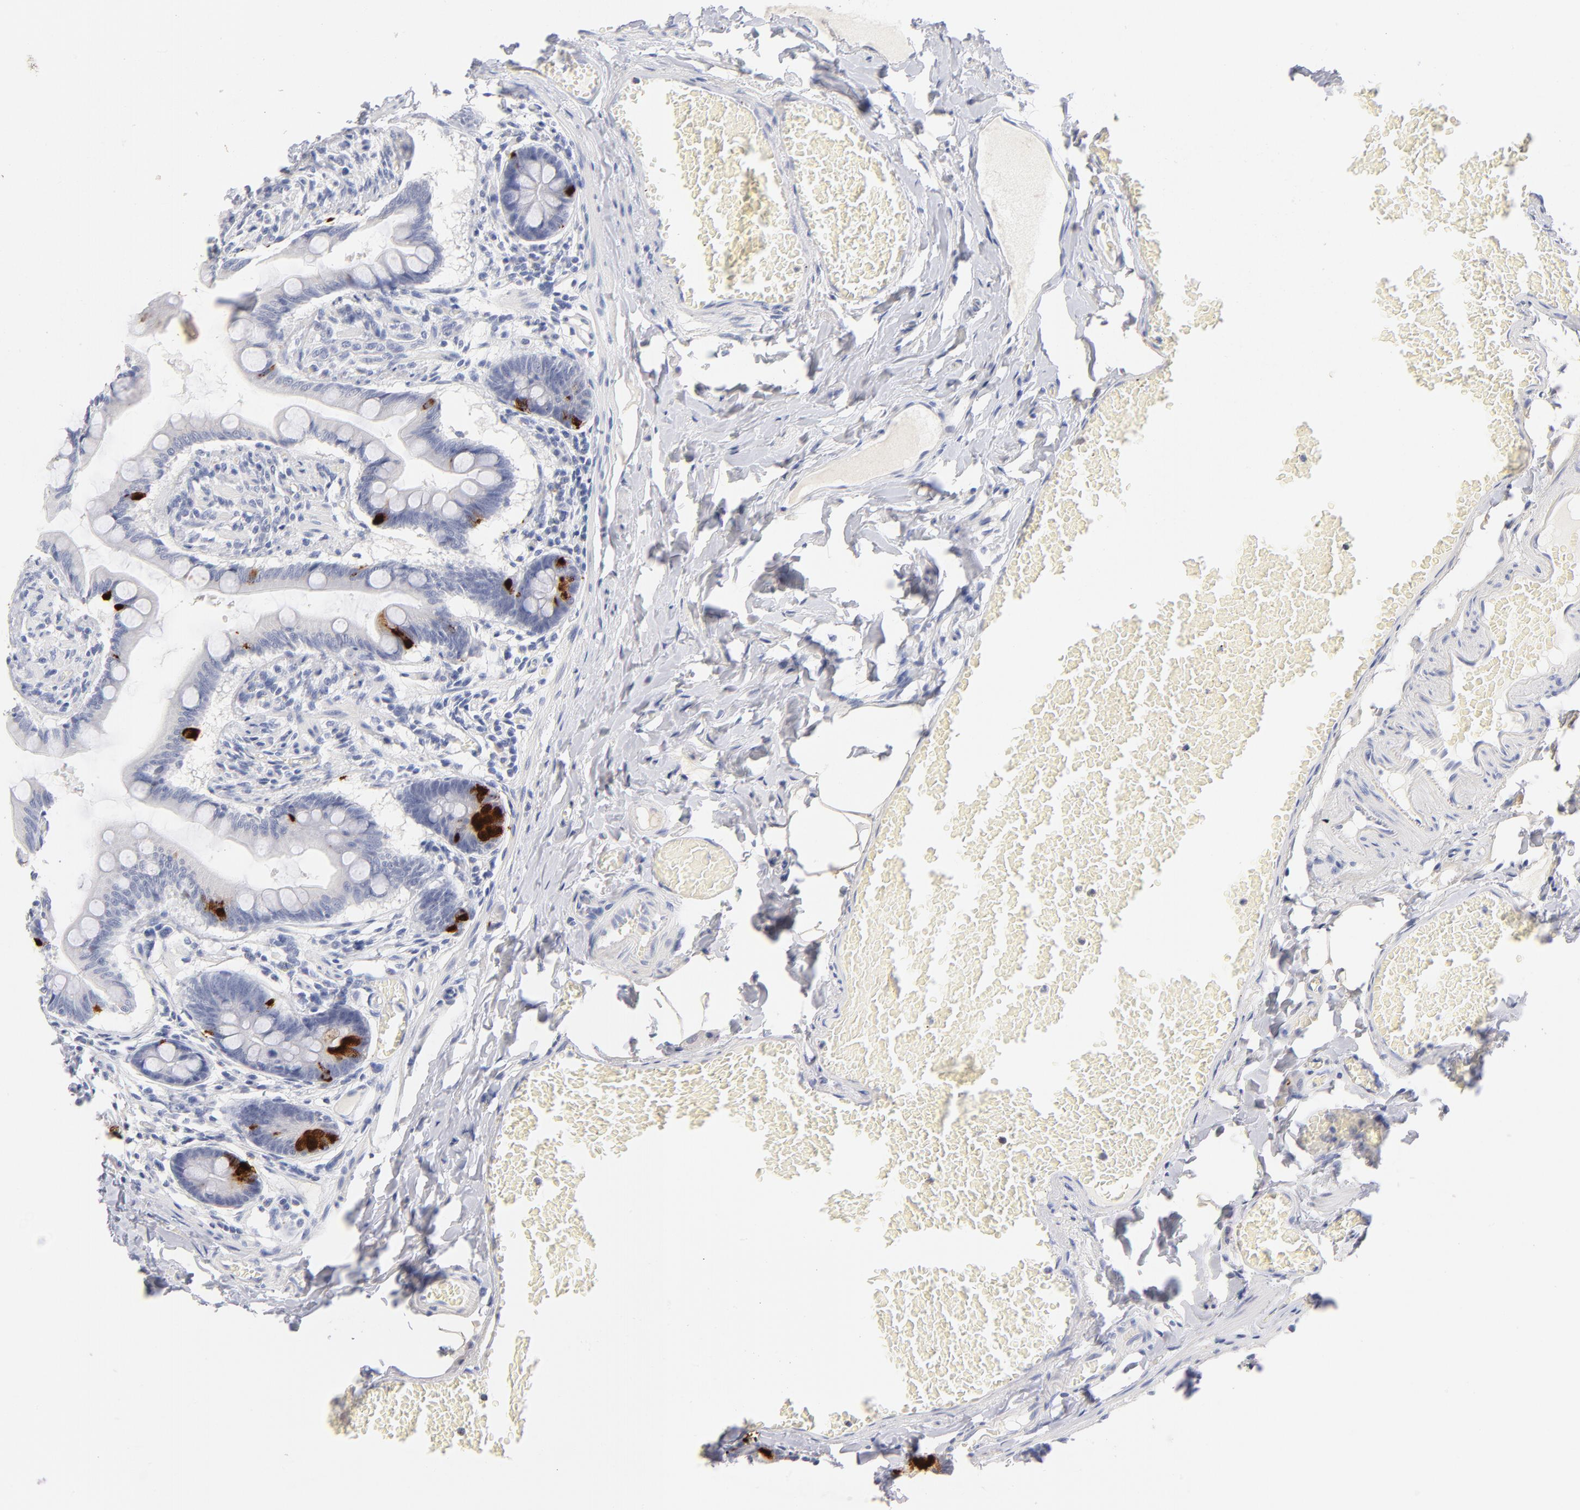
{"staining": {"intensity": "strong", "quantity": "<25%", "location": "cytoplasmic/membranous"}, "tissue": "small intestine", "cell_type": "Glandular cells", "image_type": "normal", "snomed": [{"axis": "morphology", "description": "Normal tissue, NOS"}, {"axis": "topography", "description": "Small intestine"}], "caption": "Strong cytoplasmic/membranous protein expression is present in approximately <25% of glandular cells in small intestine. Immunohistochemistry (ihc) stains the protein in brown and the nuclei are stained blue.", "gene": "KHNYN", "patient": {"sex": "male", "age": 41}}